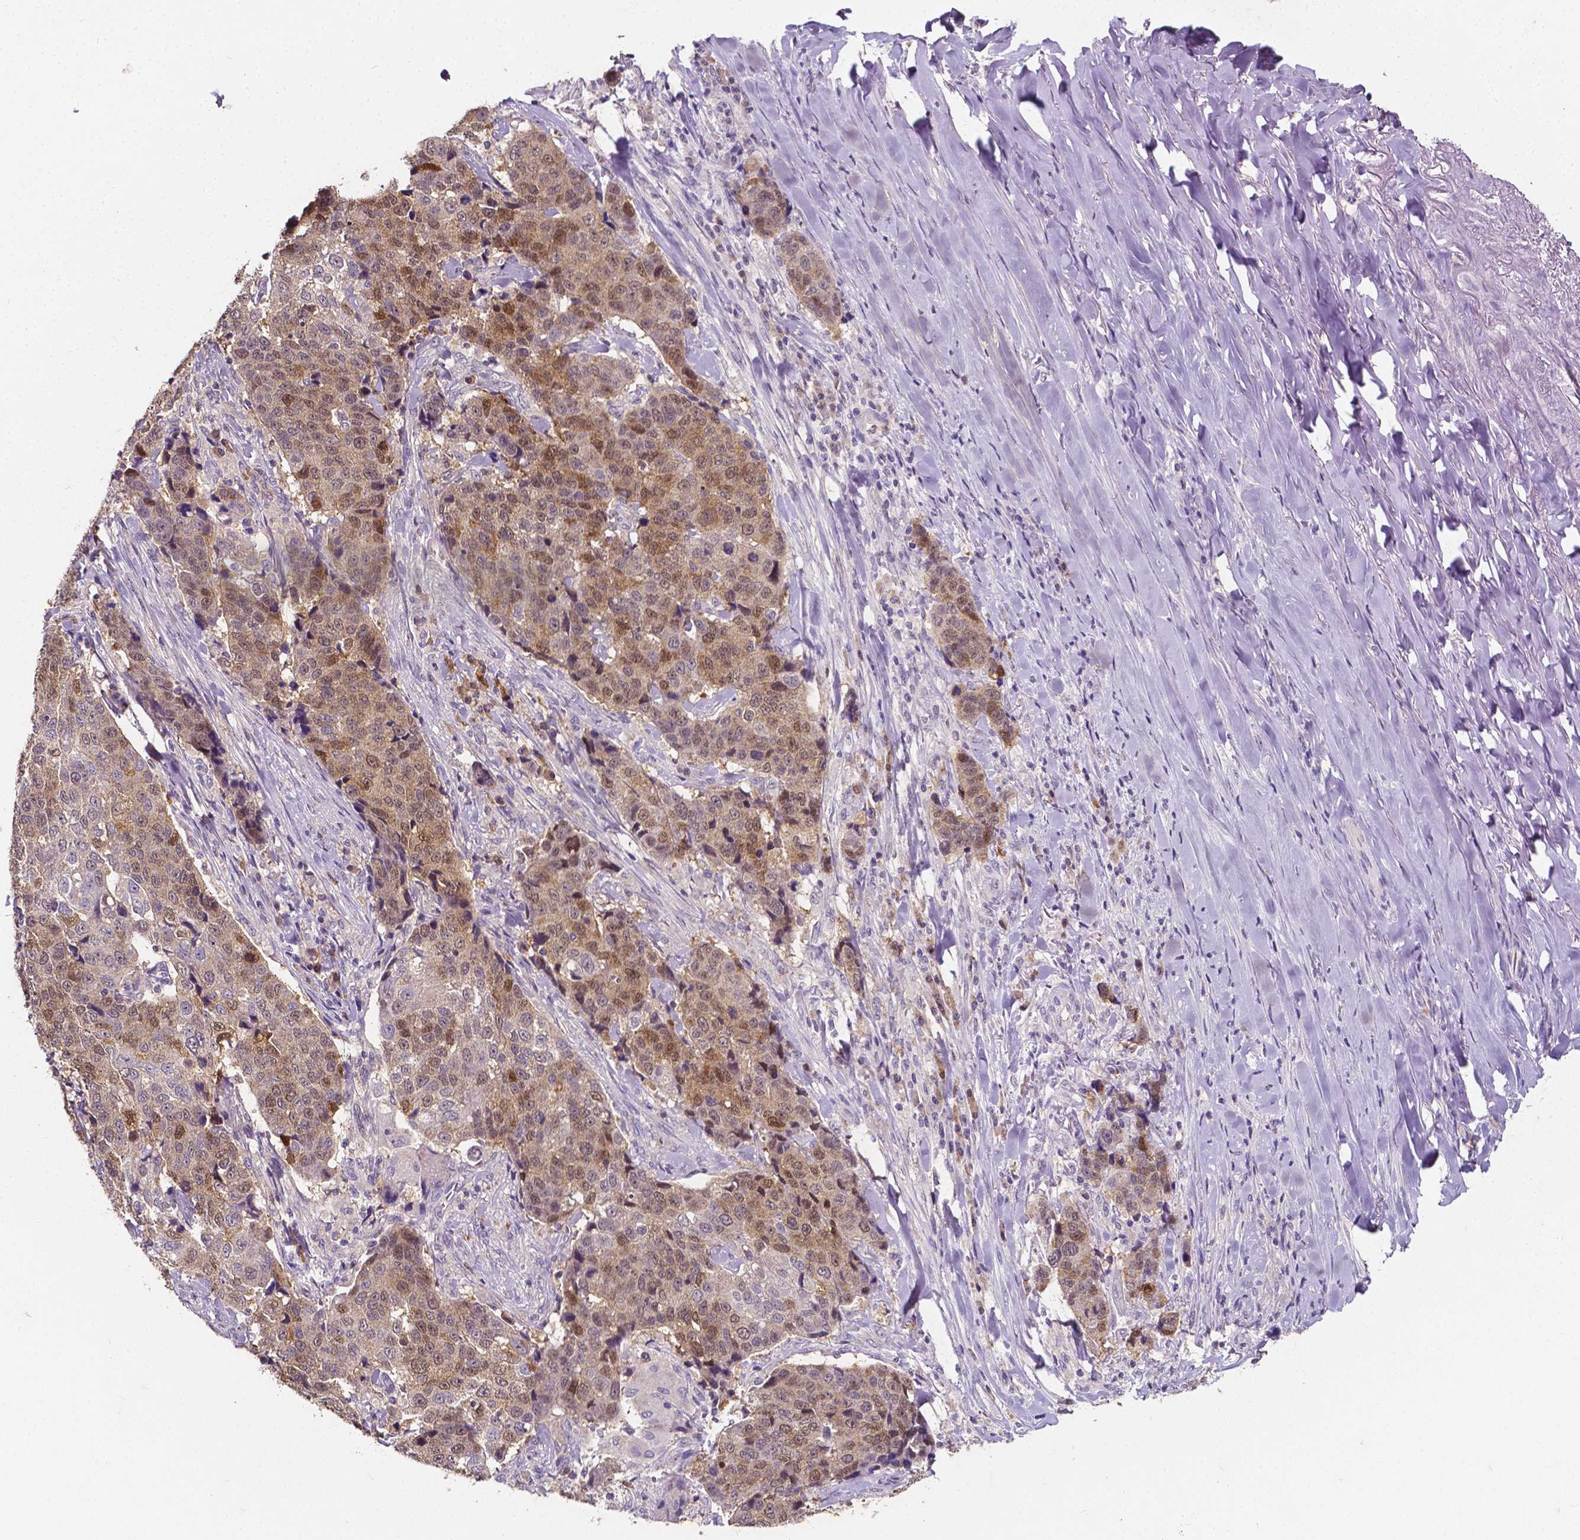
{"staining": {"intensity": "moderate", "quantity": ">75%", "location": "cytoplasmic/membranous,nuclear"}, "tissue": "lung cancer", "cell_type": "Tumor cells", "image_type": "cancer", "snomed": [{"axis": "morphology", "description": "Squamous cell carcinoma, NOS"}, {"axis": "topography", "description": "Lymph node"}, {"axis": "topography", "description": "Lung"}], "caption": "This image reveals immunohistochemistry (IHC) staining of lung cancer (squamous cell carcinoma), with medium moderate cytoplasmic/membranous and nuclear staining in approximately >75% of tumor cells.", "gene": "PSAT1", "patient": {"sex": "male", "age": 61}}